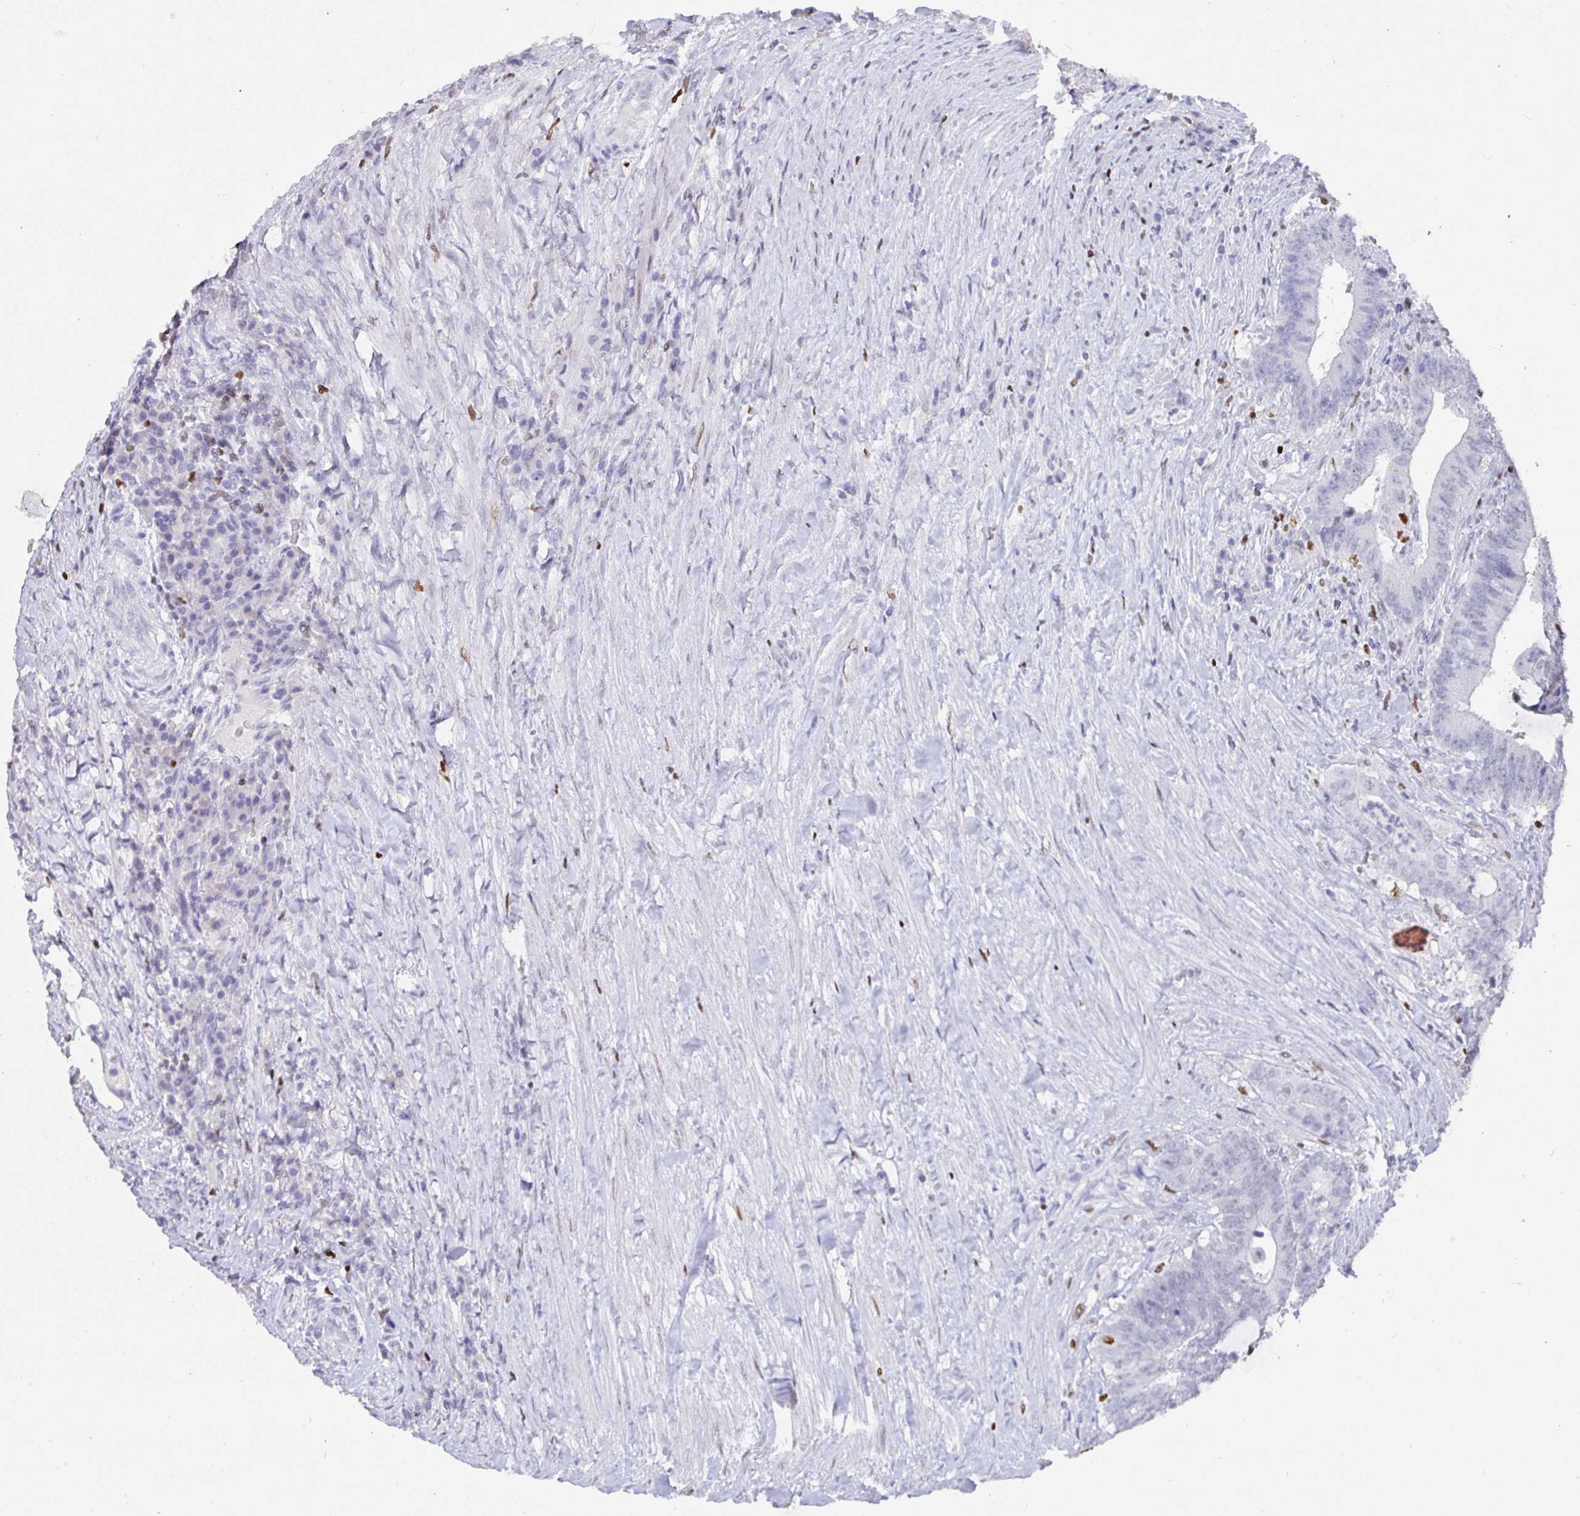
{"staining": {"intensity": "negative", "quantity": "none", "location": "none"}, "tissue": "colorectal cancer", "cell_type": "Tumor cells", "image_type": "cancer", "snomed": [{"axis": "morphology", "description": "Adenocarcinoma, NOS"}, {"axis": "topography", "description": "Colon"}], "caption": "Immunohistochemical staining of human colorectal adenocarcinoma displays no significant positivity in tumor cells.", "gene": "SATB1", "patient": {"sex": "female", "age": 43}}